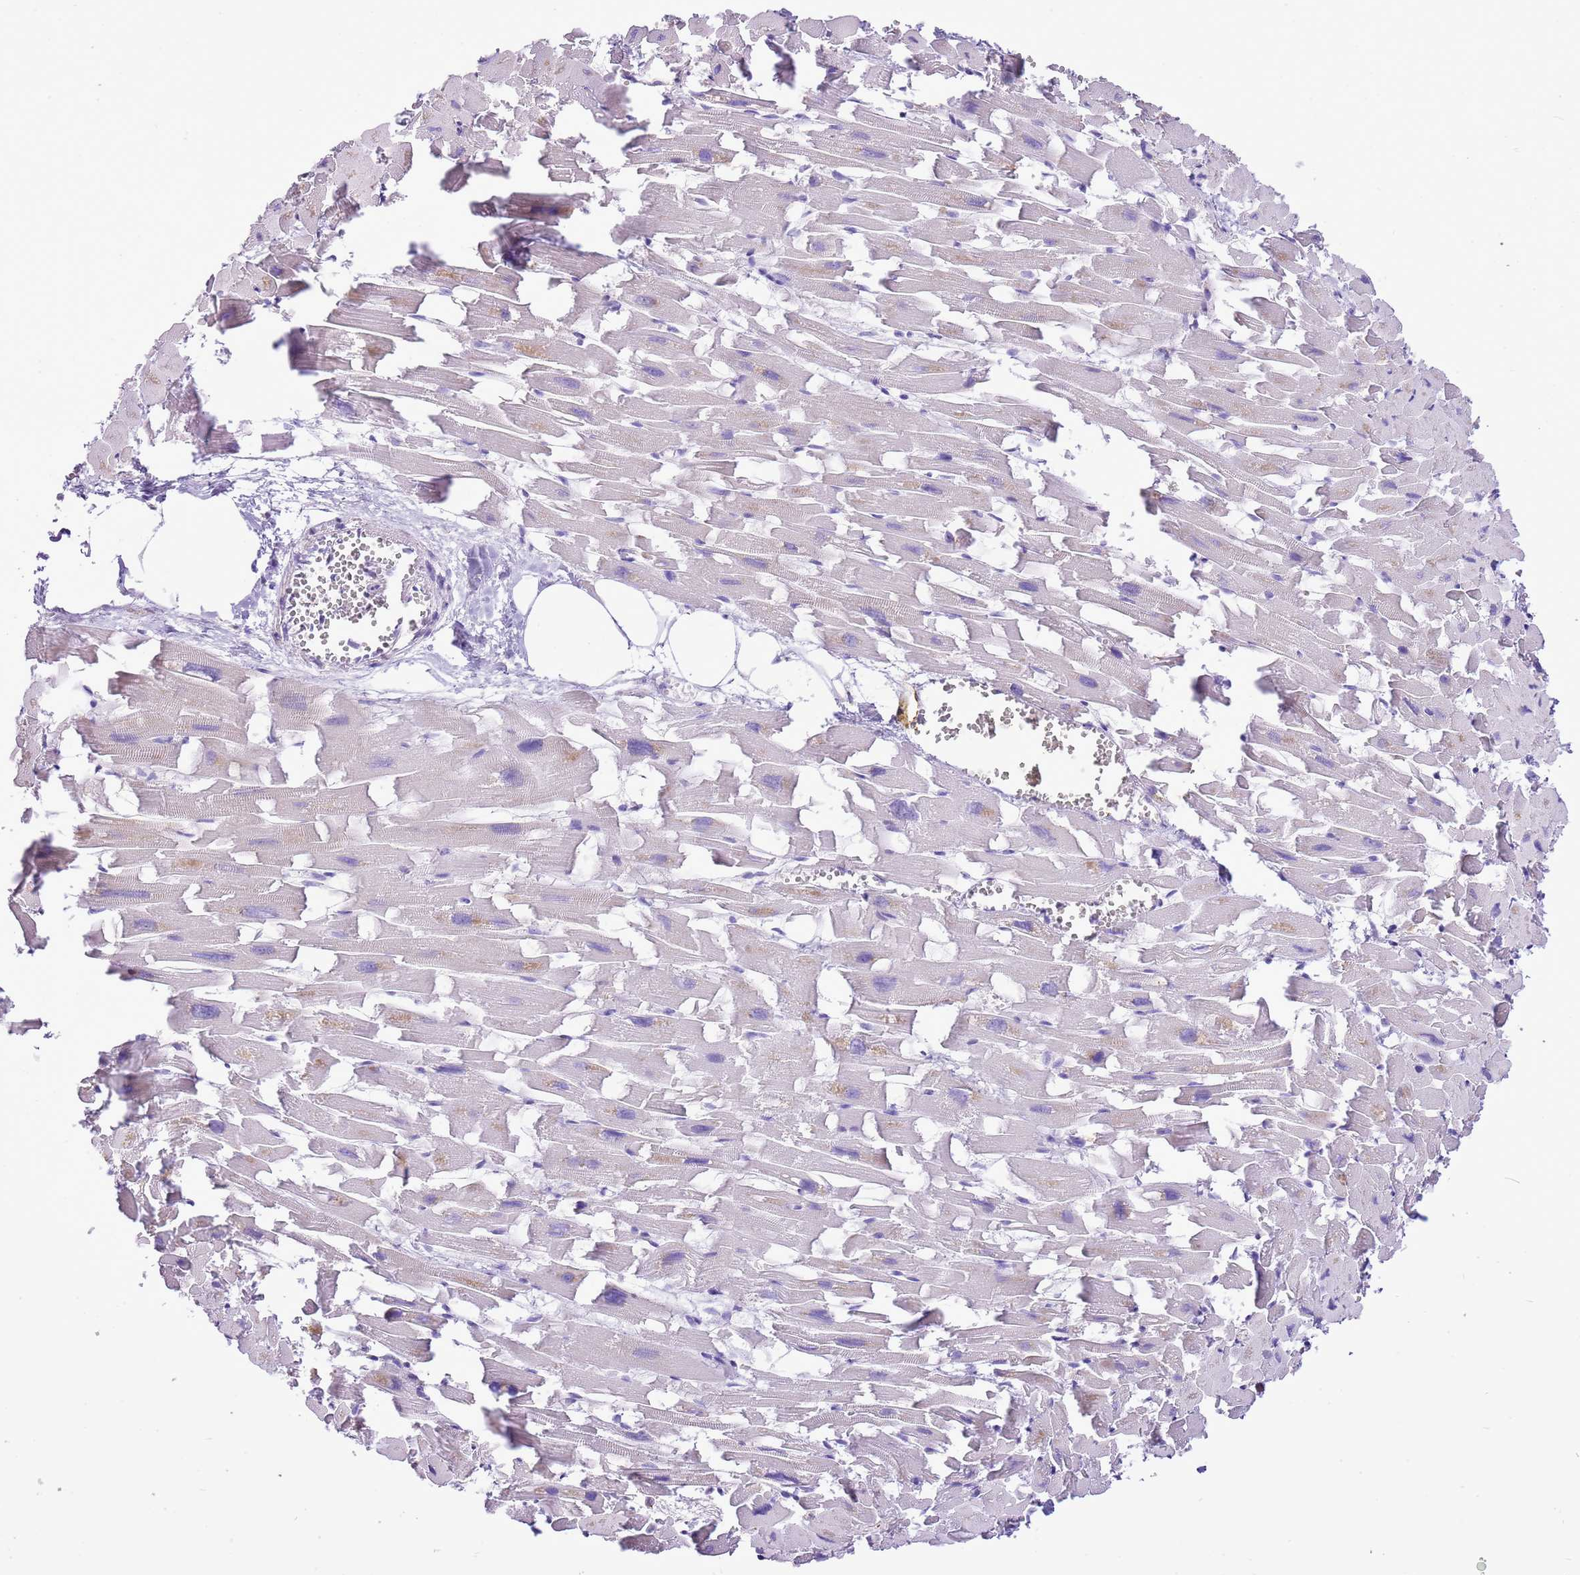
{"staining": {"intensity": "weak", "quantity": "<25%", "location": "cytoplasmic/membranous"}, "tissue": "heart muscle", "cell_type": "Cardiomyocytes", "image_type": "normal", "snomed": [{"axis": "morphology", "description": "Normal tissue, NOS"}, {"axis": "topography", "description": "Heart"}], "caption": "High power microscopy histopathology image of an IHC image of normal heart muscle, revealing no significant staining in cardiomyocytes.", "gene": "AAR2", "patient": {"sex": "female", "age": 64}}